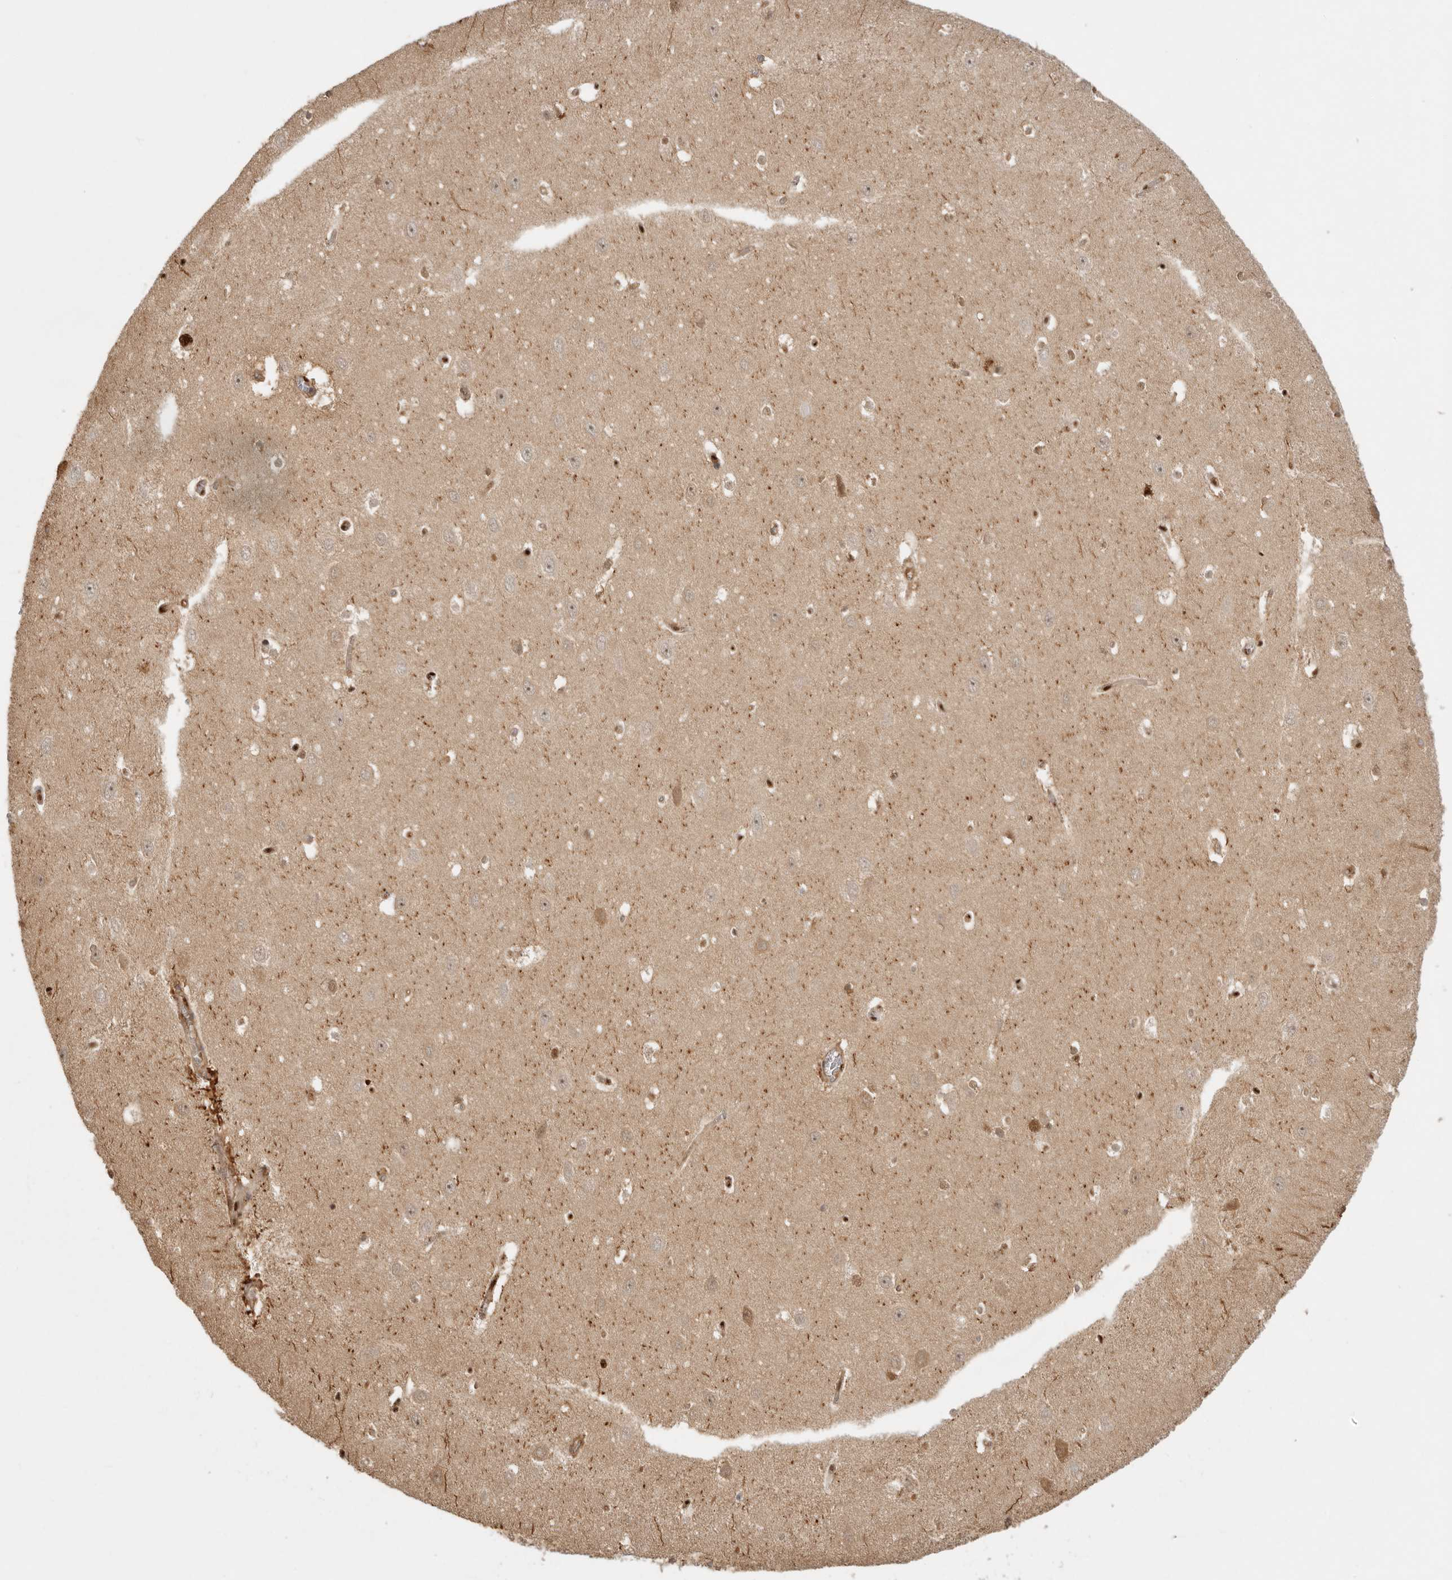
{"staining": {"intensity": "moderate", "quantity": "25%-75%", "location": "nuclear"}, "tissue": "hippocampus", "cell_type": "Glial cells", "image_type": "normal", "snomed": [{"axis": "morphology", "description": "Normal tissue, NOS"}, {"axis": "topography", "description": "Hippocampus"}], "caption": "Hippocampus was stained to show a protein in brown. There is medium levels of moderate nuclear expression in approximately 25%-75% of glial cells. (Brightfield microscopy of DAB IHC at high magnification).", "gene": "PSMA5", "patient": {"sex": "female", "age": 64}}